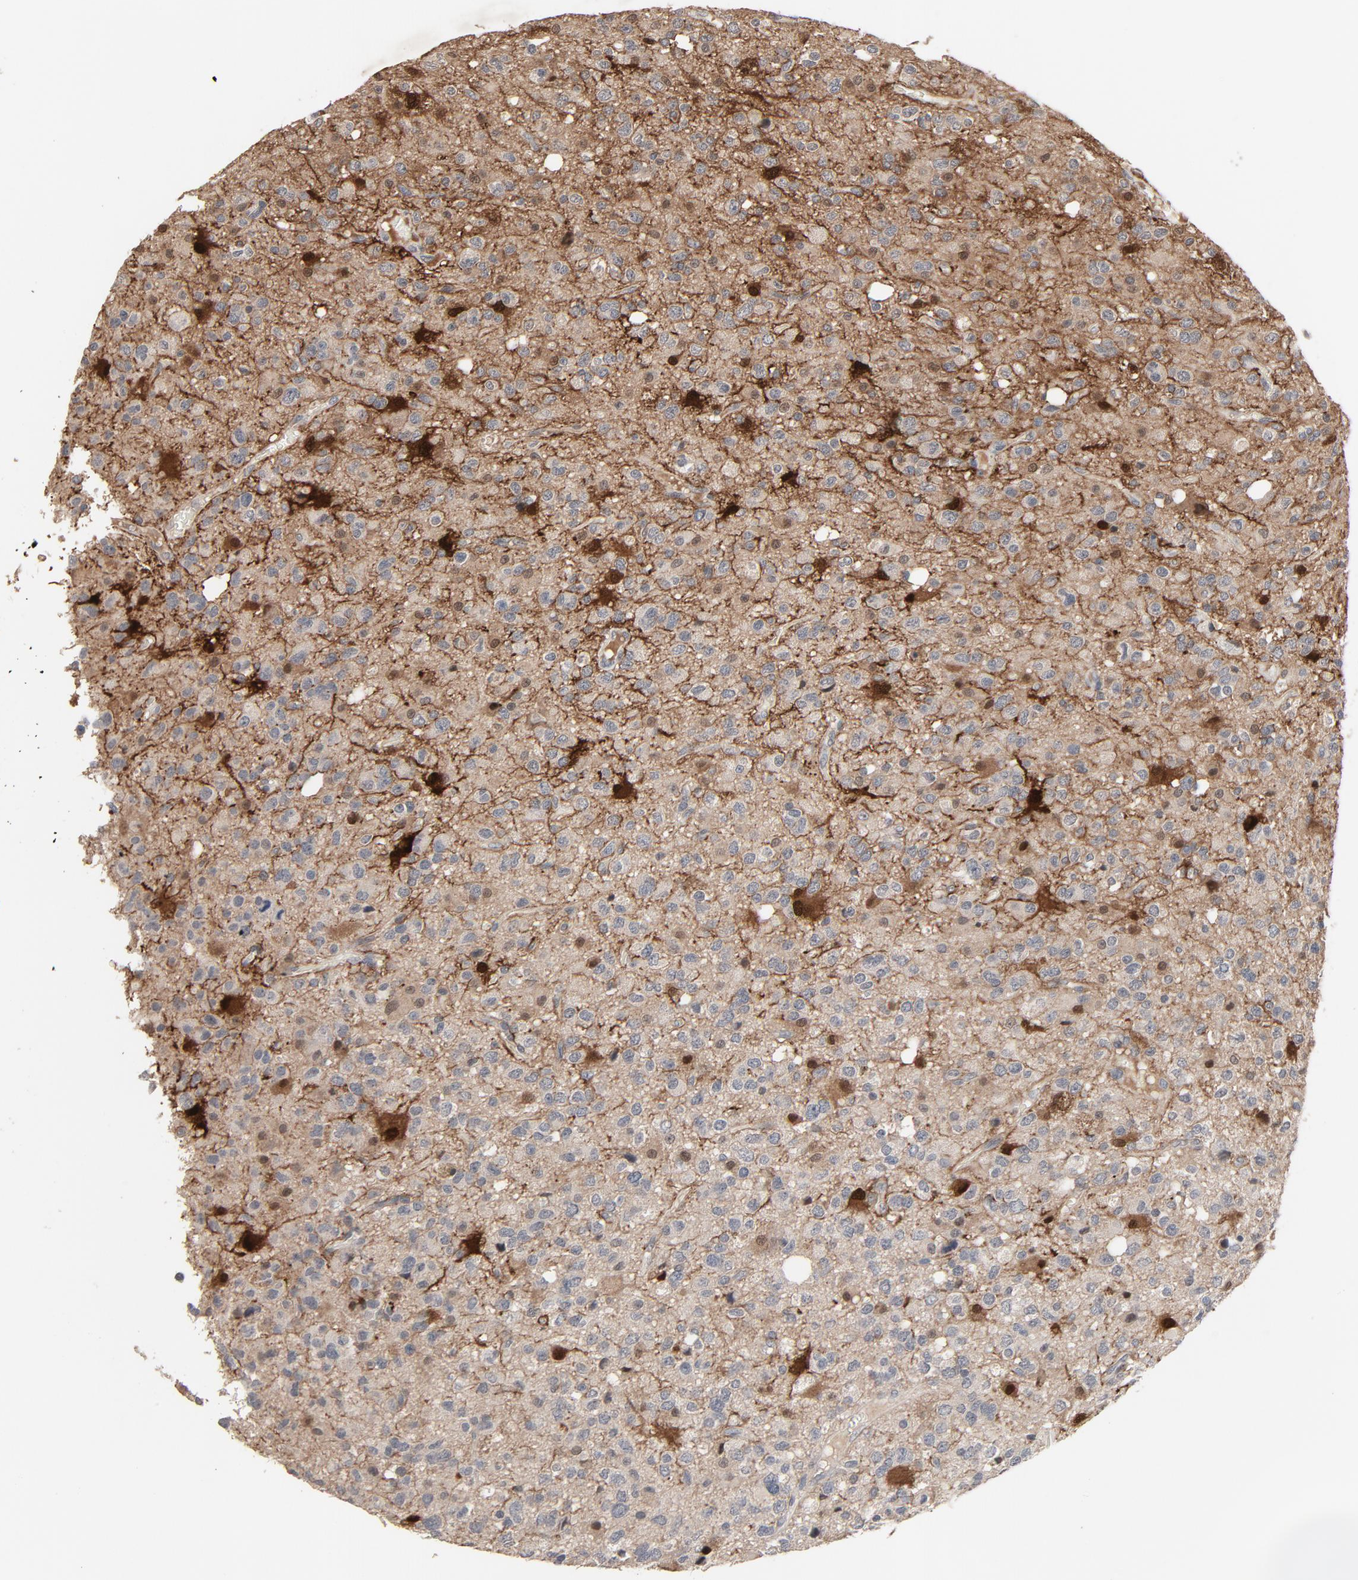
{"staining": {"intensity": "strong", "quantity": ">75%", "location": "cytoplasmic/membranous,nuclear"}, "tissue": "glioma", "cell_type": "Tumor cells", "image_type": "cancer", "snomed": [{"axis": "morphology", "description": "Glioma, malignant, High grade"}, {"axis": "topography", "description": "Brain"}], "caption": "An immunohistochemistry photomicrograph of tumor tissue is shown. Protein staining in brown highlights strong cytoplasmic/membranous and nuclear positivity in glioma within tumor cells.", "gene": "MT3", "patient": {"sex": "male", "age": 47}}